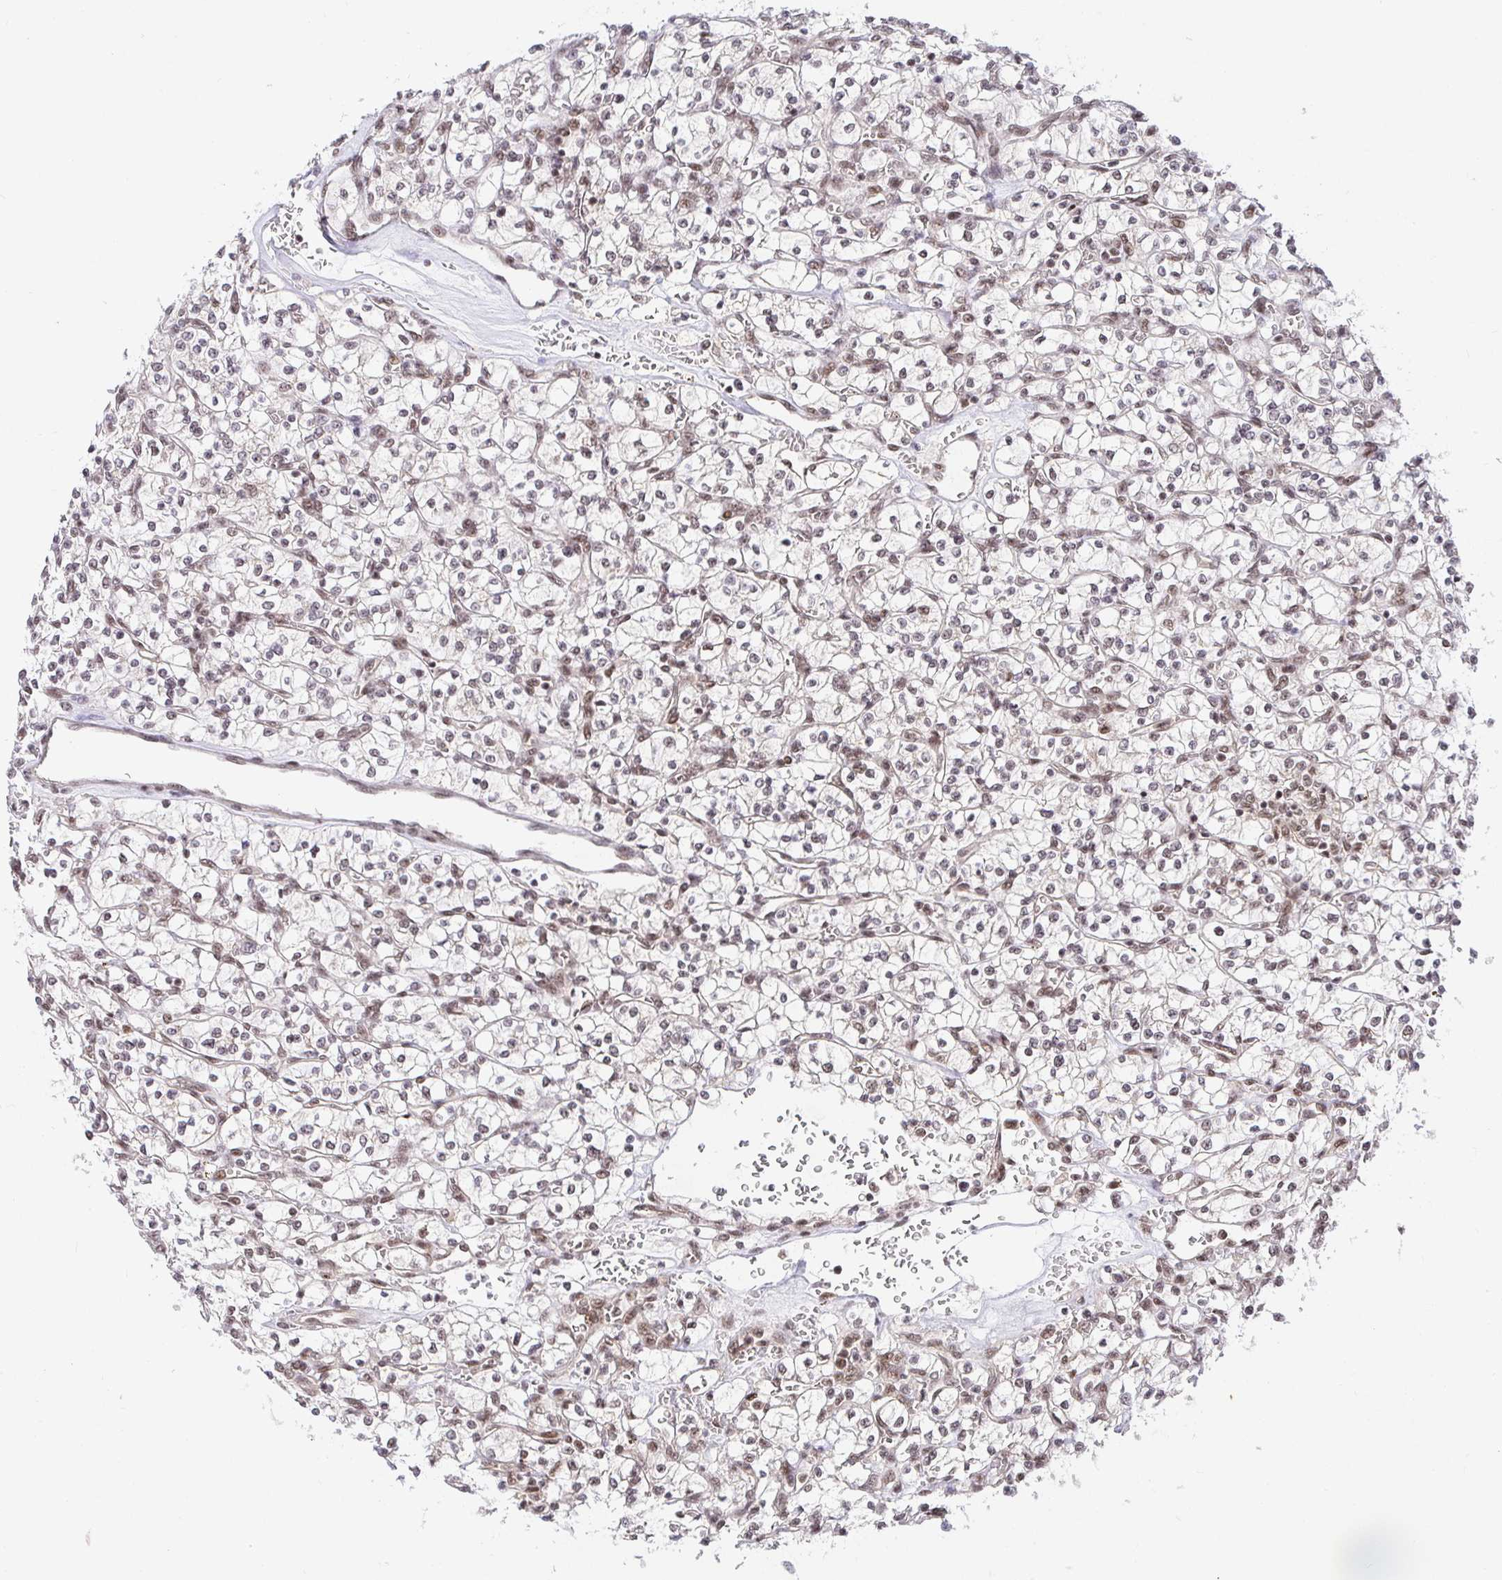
{"staining": {"intensity": "weak", "quantity": "25%-75%", "location": "nuclear"}, "tissue": "renal cancer", "cell_type": "Tumor cells", "image_type": "cancer", "snomed": [{"axis": "morphology", "description": "Adenocarcinoma, NOS"}, {"axis": "topography", "description": "Kidney"}], "caption": "IHC of human renal adenocarcinoma displays low levels of weak nuclear expression in approximately 25%-75% of tumor cells. Using DAB (brown) and hematoxylin (blue) stains, captured at high magnification using brightfield microscopy.", "gene": "USF1", "patient": {"sex": "female", "age": 64}}